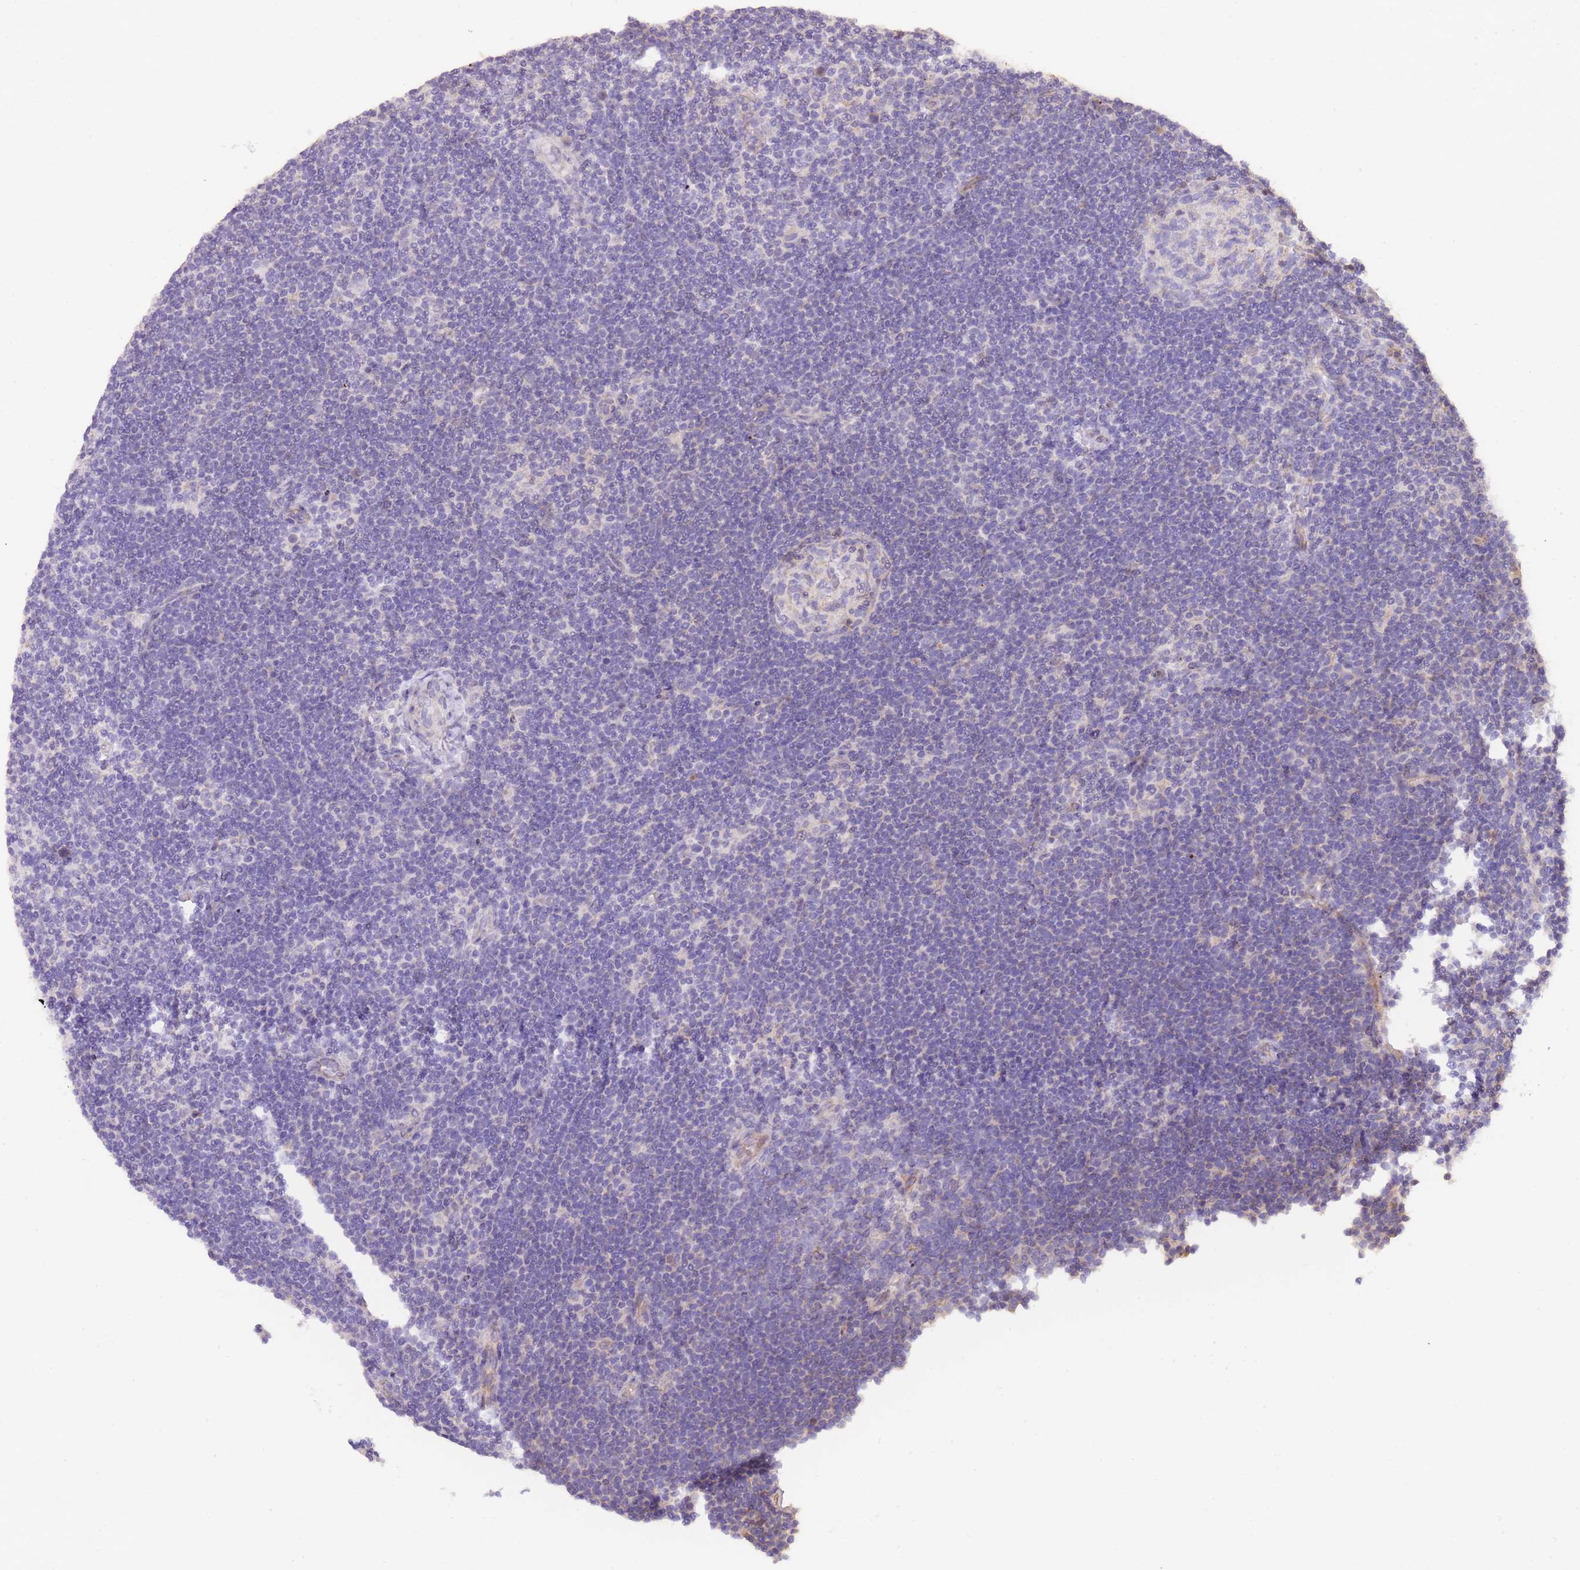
{"staining": {"intensity": "negative", "quantity": "none", "location": "none"}, "tissue": "lymphoma", "cell_type": "Tumor cells", "image_type": "cancer", "snomed": [{"axis": "morphology", "description": "Hodgkin's disease, NOS"}, {"axis": "topography", "description": "Lymph node"}], "caption": "This is an immunohistochemistry (IHC) micrograph of Hodgkin's disease. There is no positivity in tumor cells.", "gene": "TOPAZ1", "patient": {"sex": "female", "age": 57}}